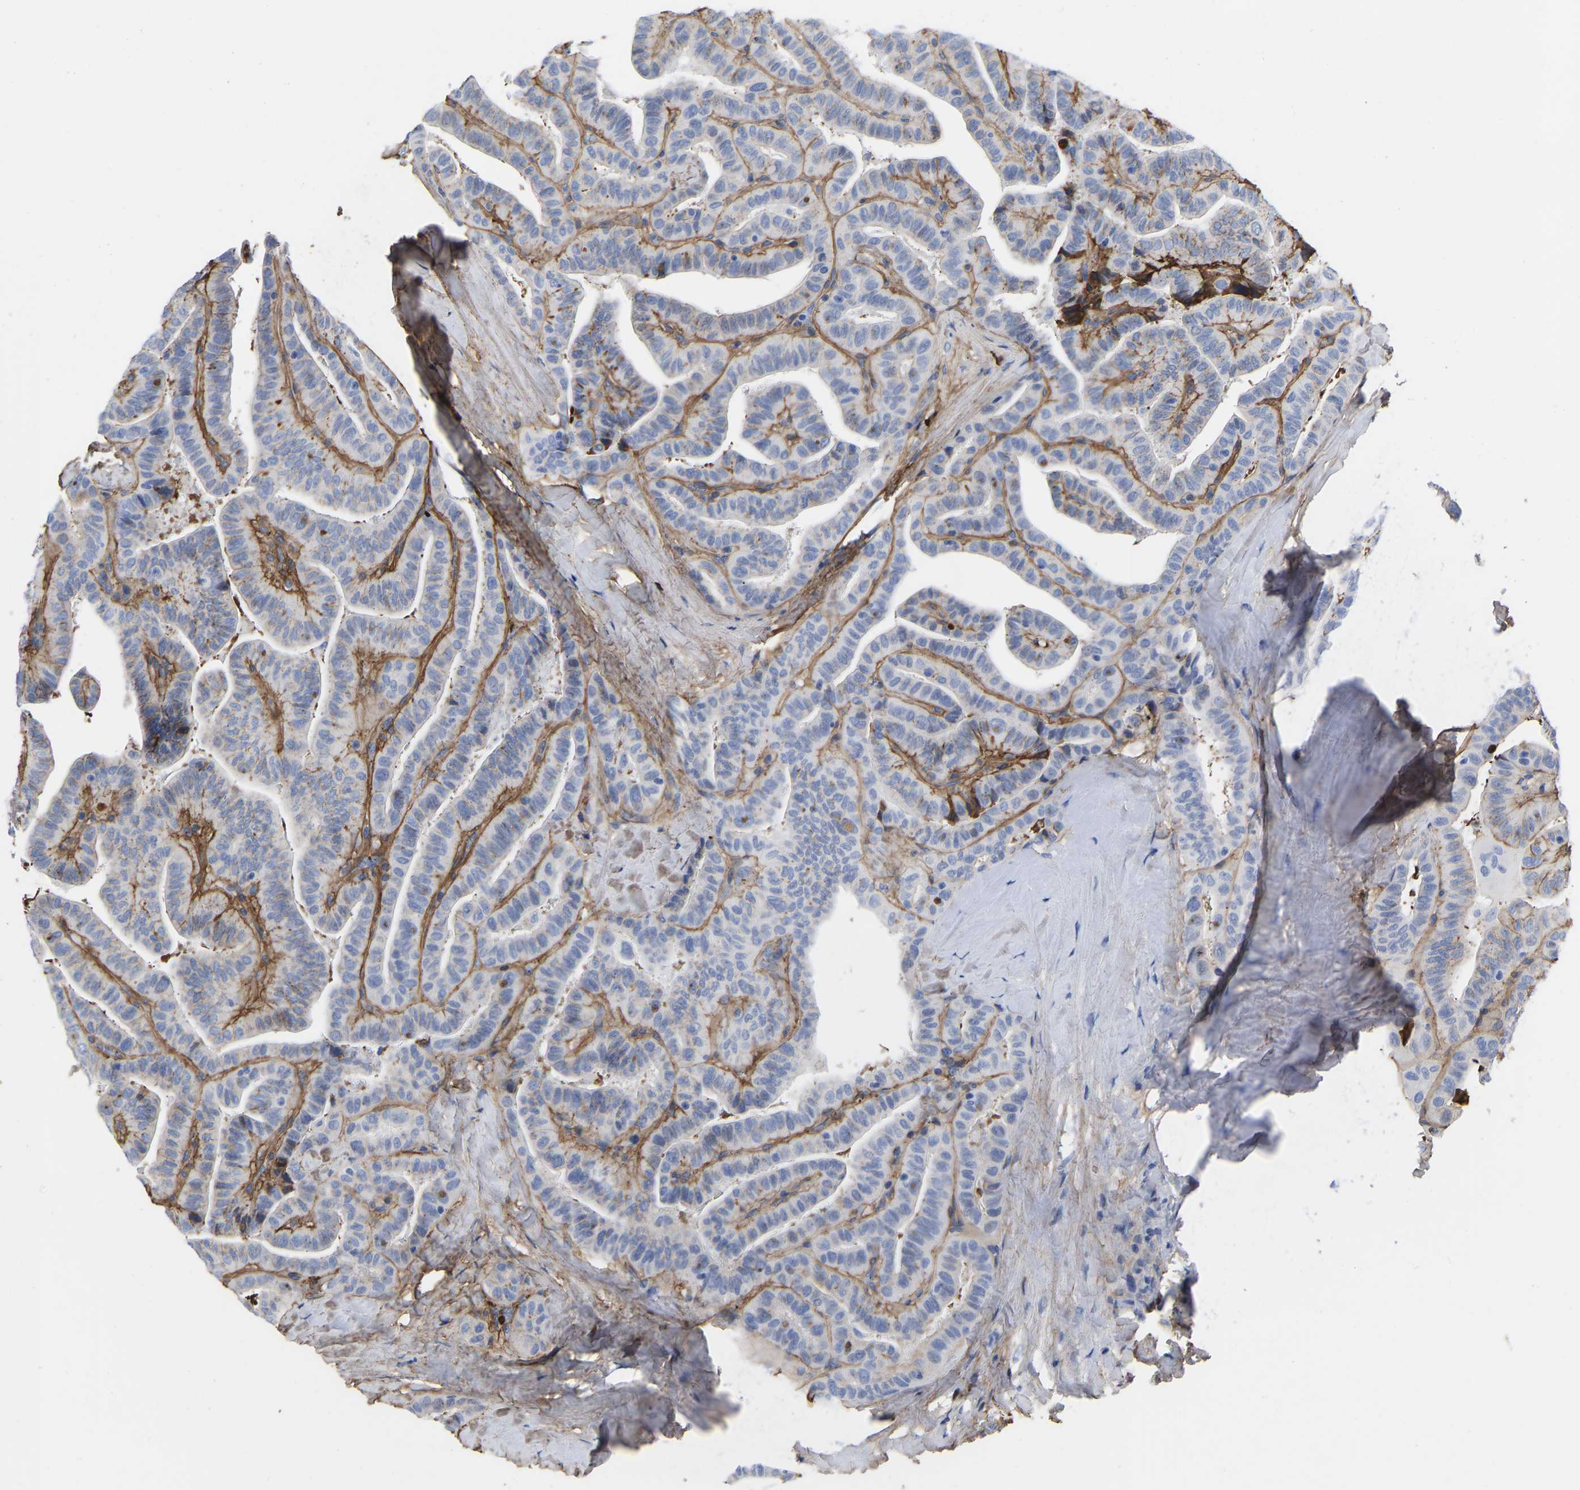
{"staining": {"intensity": "negative", "quantity": "none", "location": "none"}, "tissue": "thyroid cancer", "cell_type": "Tumor cells", "image_type": "cancer", "snomed": [{"axis": "morphology", "description": "Papillary adenocarcinoma, NOS"}, {"axis": "topography", "description": "Thyroid gland"}], "caption": "This is a photomicrograph of IHC staining of thyroid papillary adenocarcinoma, which shows no staining in tumor cells. Brightfield microscopy of immunohistochemistry stained with DAB (brown) and hematoxylin (blue), captured at high magnification.", "gene": "GPA33", "patient": {"sex": "male", "age": 77}}